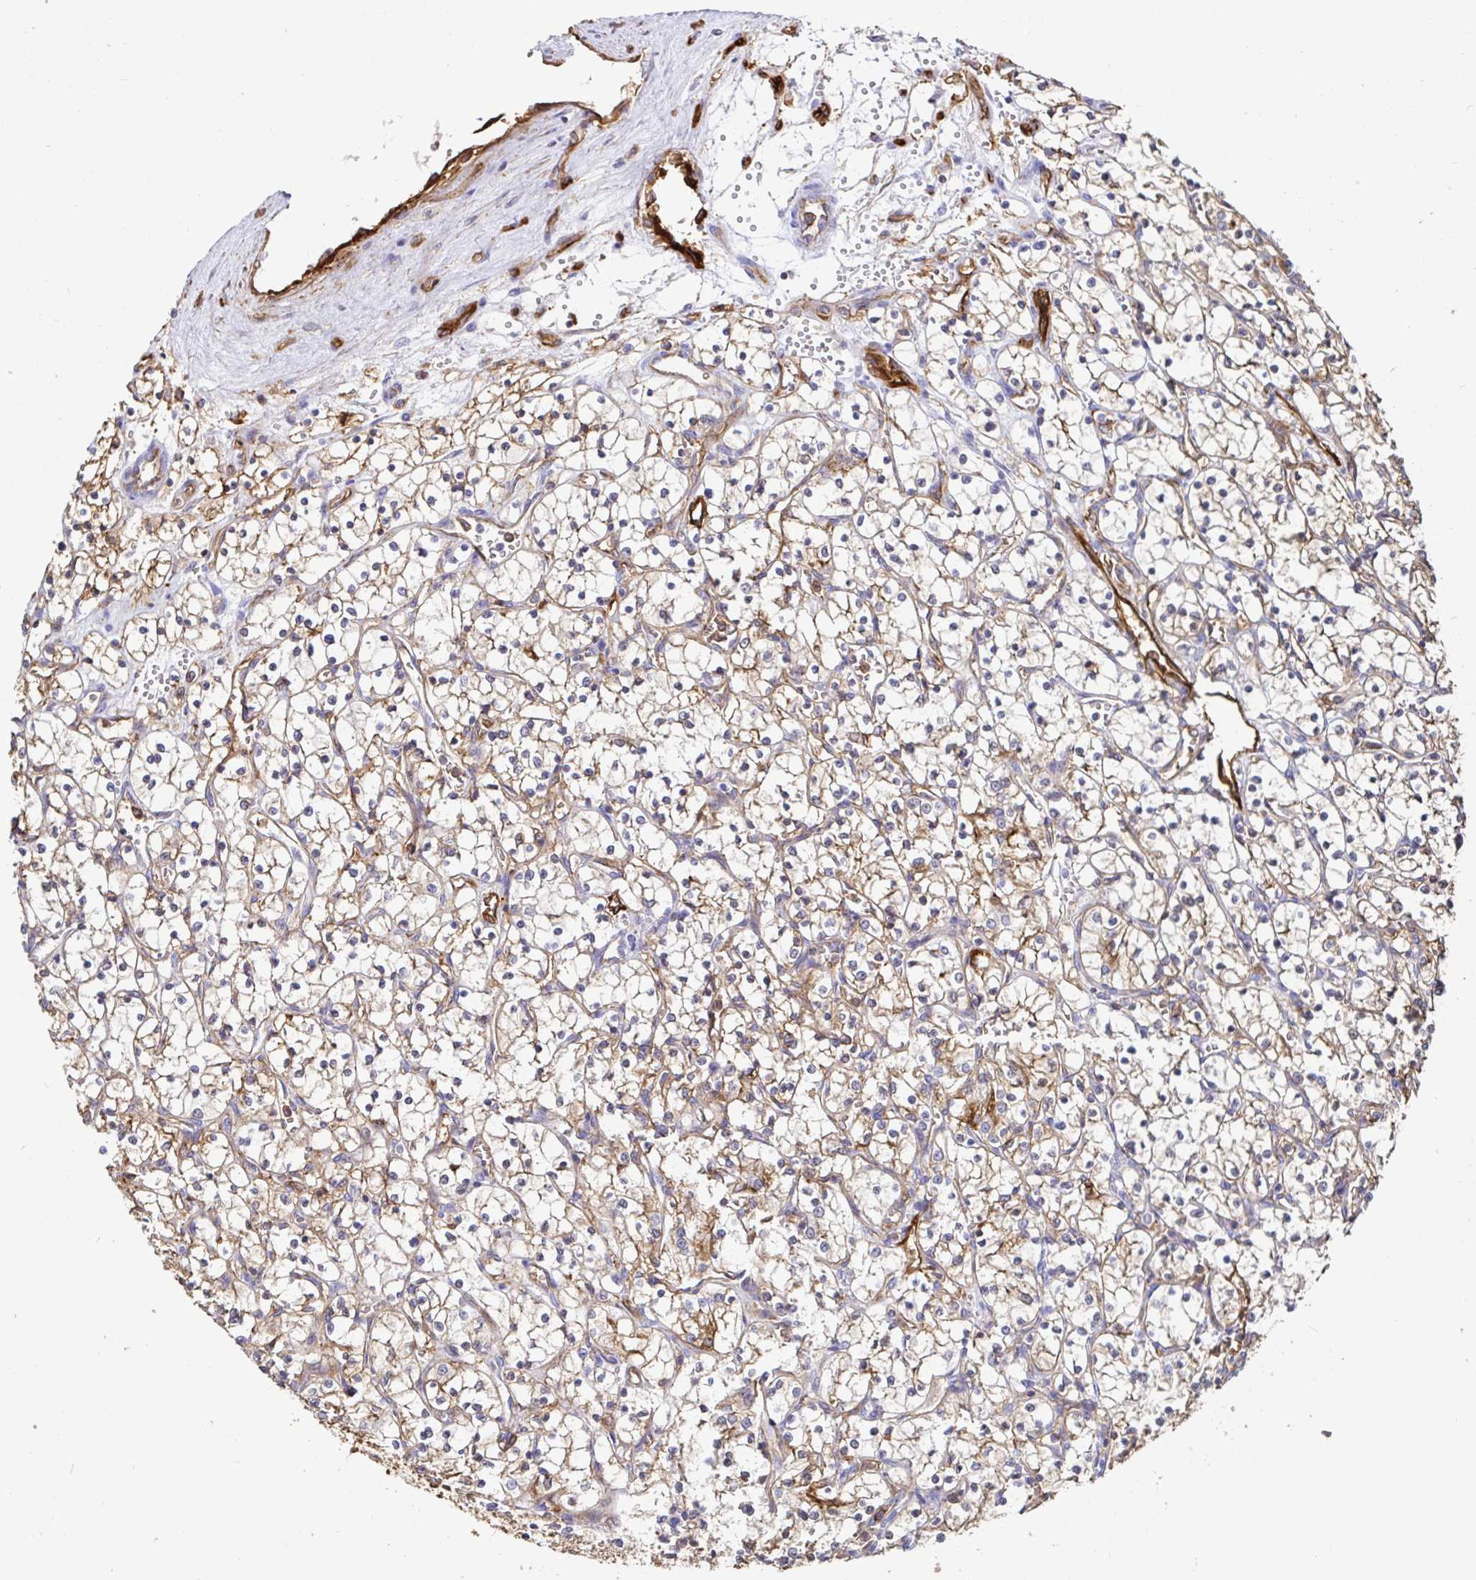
{"staining": {"intensity": "weak", "quantity": ">75%", "location": "cytoplasmic/membranous"}, "tissue": "renal cancer", "cell_type": "Tumor cells", "image_type": "cancer", "snomed": [{"axis": "morphology", "description": "Adenocarcinoma, NOS"}, {"axis": "topography", "description": "Kidney"}], "caption": "Protein analysis of renal cancer (adenocarcinoma) tissue exhibits weak cytoplasmic/membranous staining in approximately >75% of tumor cells. (brown staining indicates protein expression, while blue staining denotes nuclei).", "gene": "ANXA2", "patient": {"sex": "female", "age": 69}}